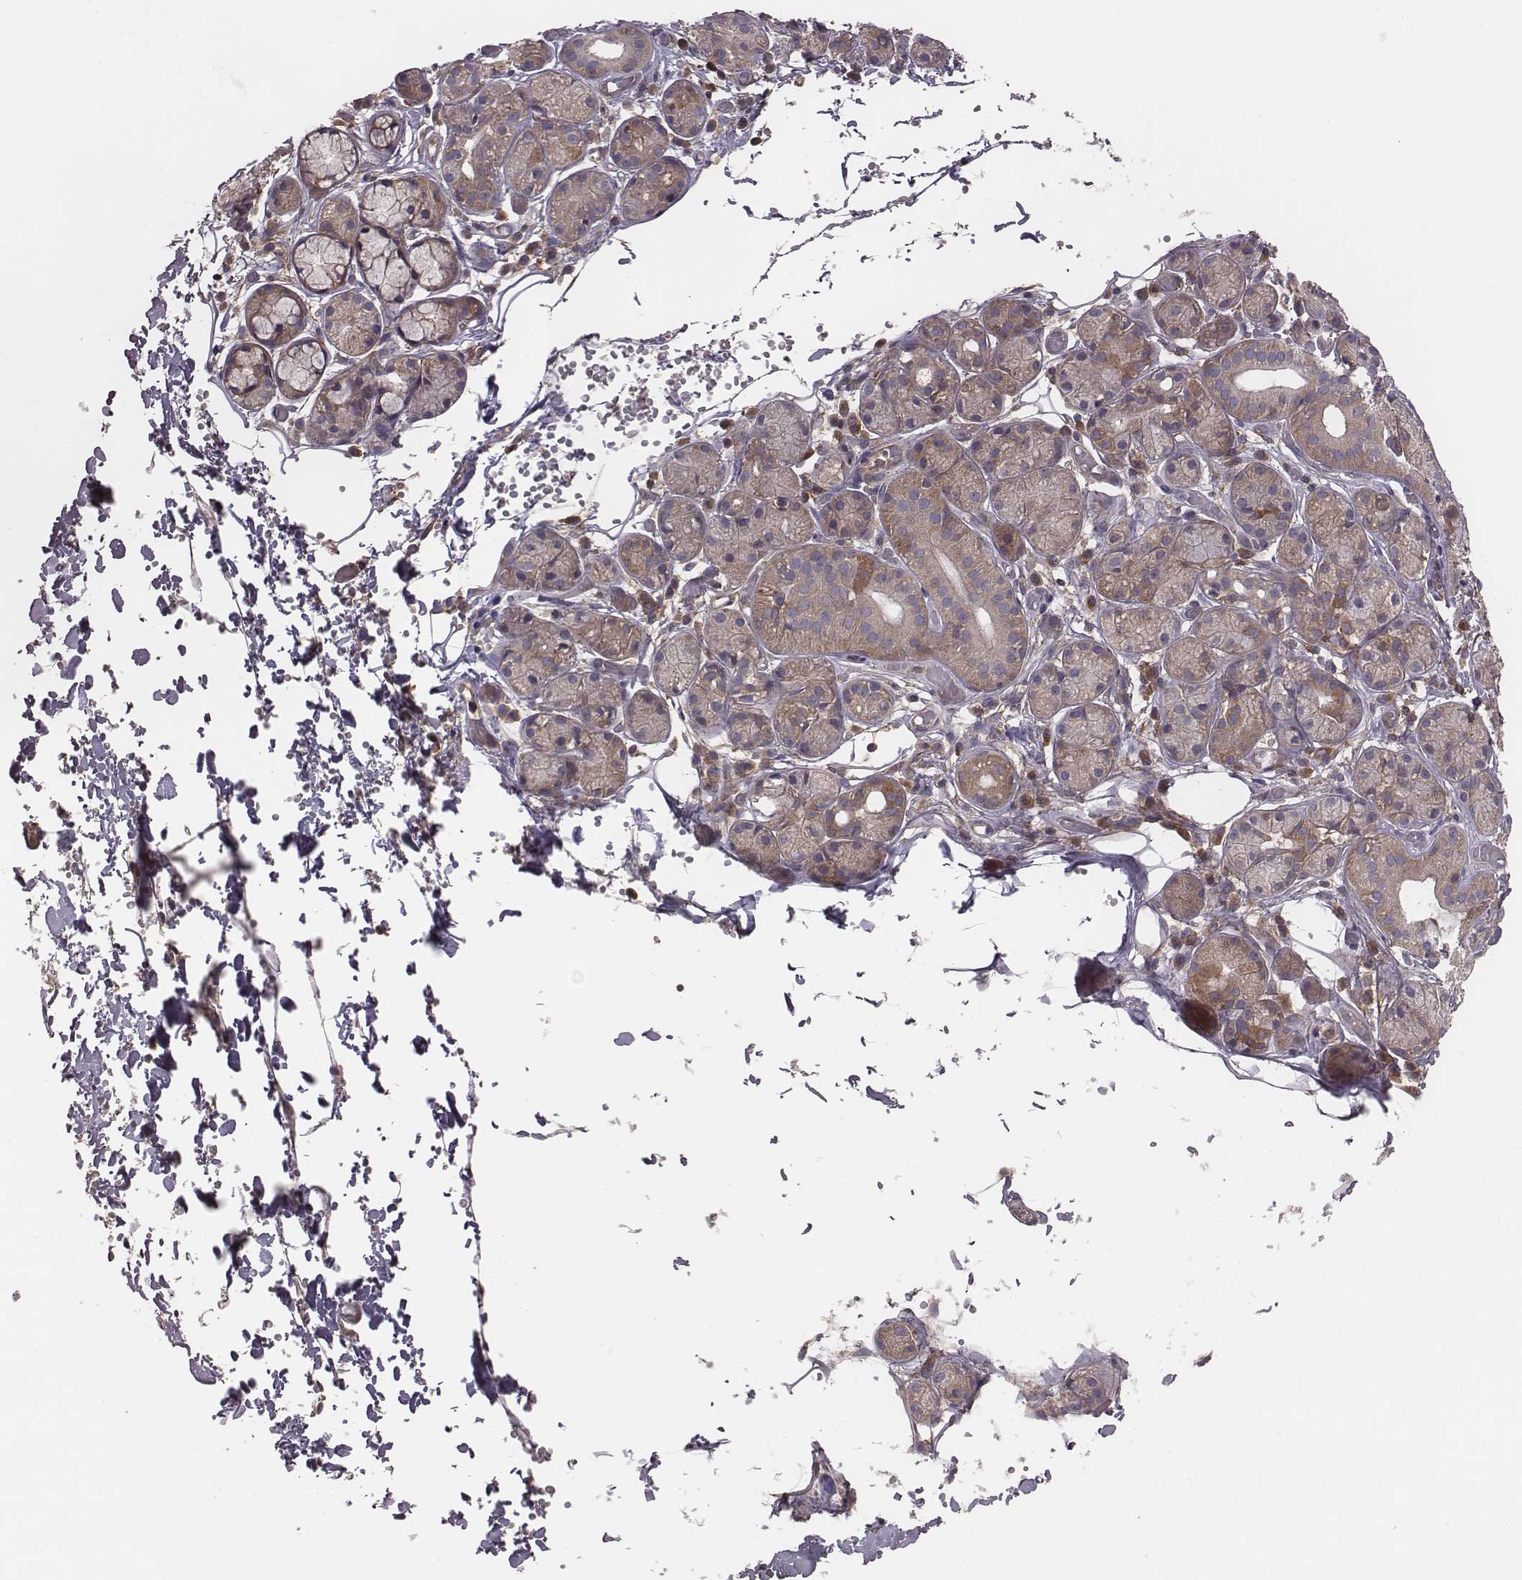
{"staining": {"intensity": "weak", "quantity": ">75%", "location": "cytoplasmic/membranous"}, "tissue": "salivary gland", "cell_type": "Glandular cells", "image_type": "normal", "snomed": [{"axis": "morphology", "description": "Normal tissue, NOS"}, {"axis": "topography", "description": "Salivary gland"}, {"axis": "topography", "description": "Peripheral nerve tissue"}], "caption": "About >75% of glandular cells in unremarkable salivary gland reveal weak cytoplasmic/membranous protein expression as visualized by brown immunohistochemical staining.", "gene": "CAD", "patient": {"sex": "male", "age": 71}}